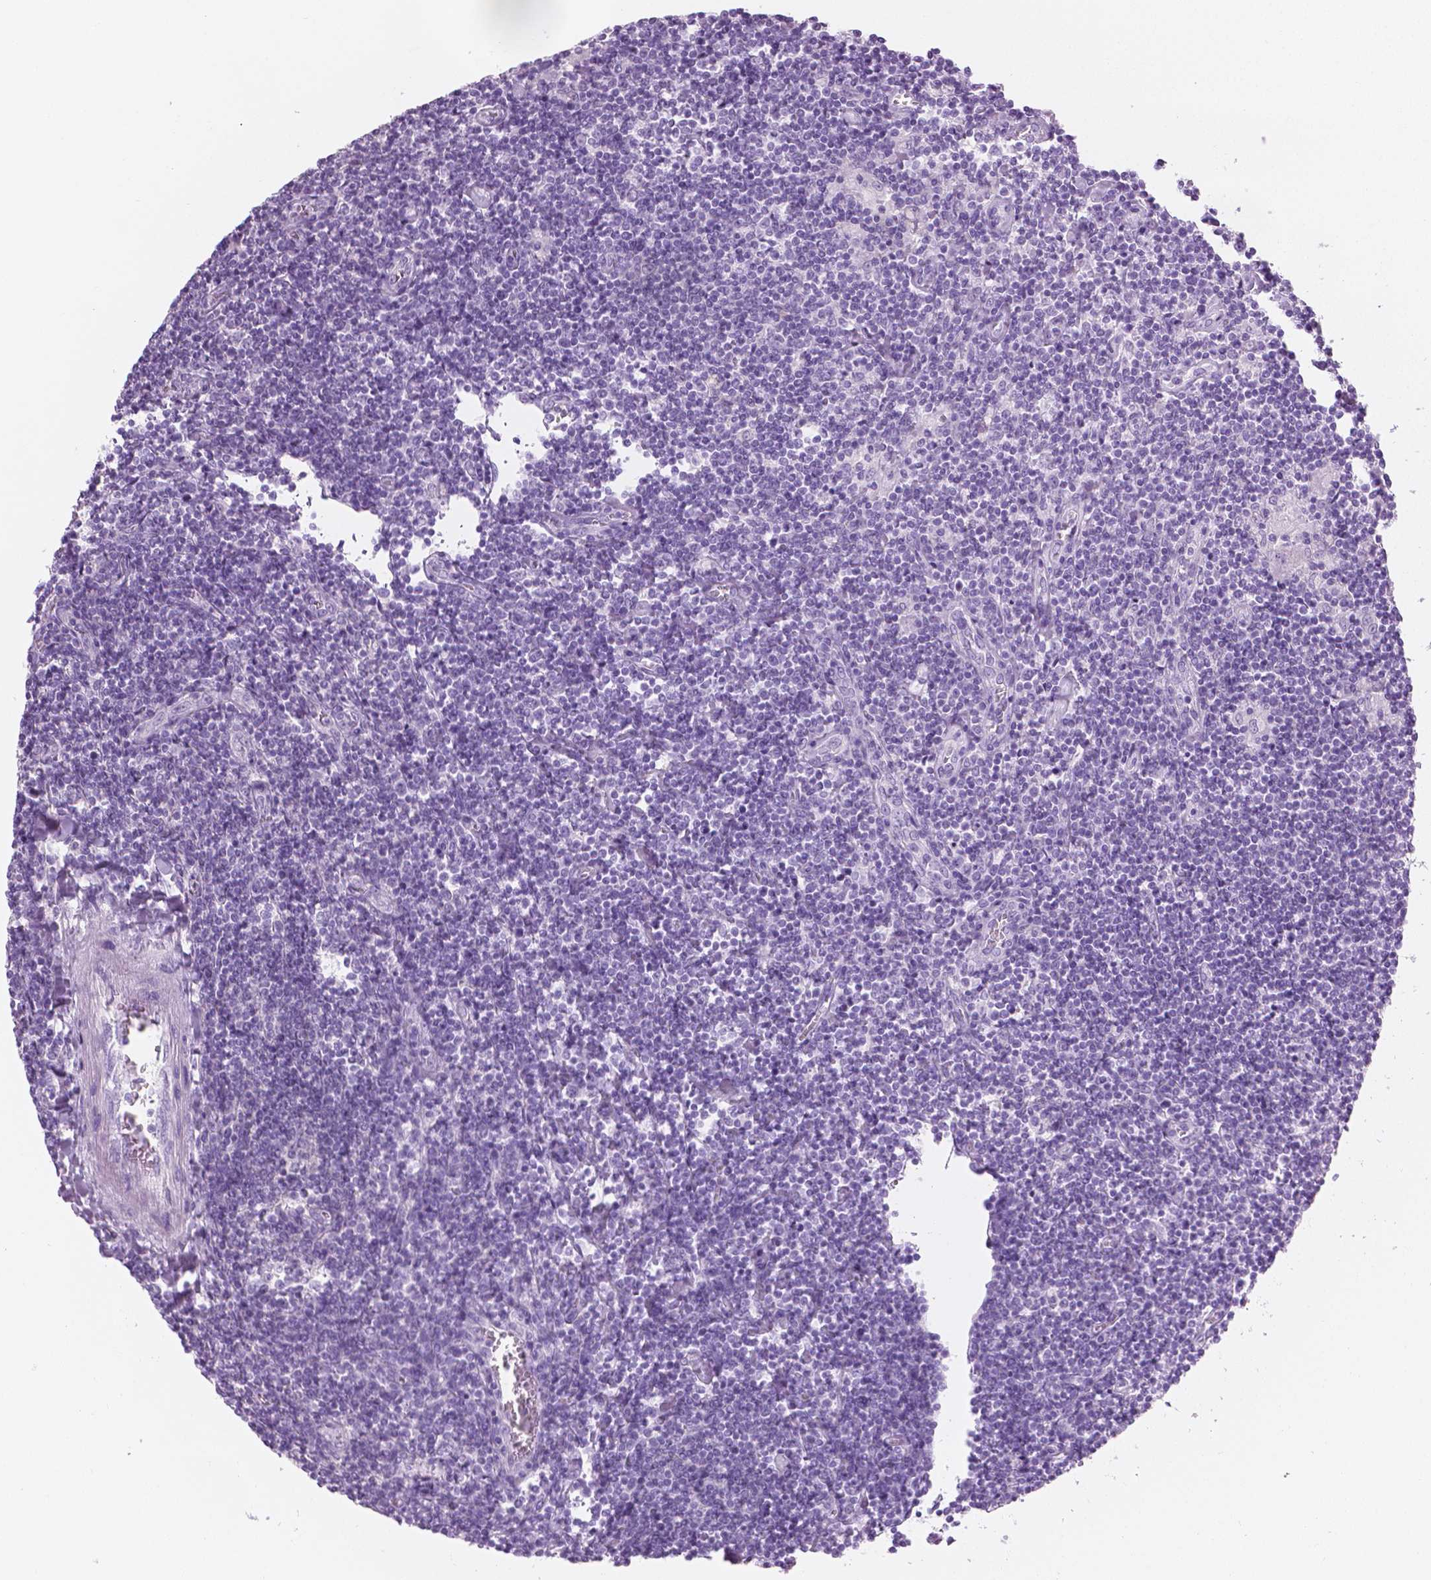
{"staining": {"intensity": "negative", "quantity": "none", "location": "none"}, "tissue": "lymphoma", "cell_type": "Tumor cells", "image_type": "cancer", "snomed": [{"axis": "morphology", "description": "Hodgkin's disease, NOS"}, {"axis": "topography", "description": "Lymph node"}], "caption": "High power microscopy micrograph of an immunohistochemistry (IHC) histopathology image of Hodgkin's disease, revealing no significant staining in tumor cells.", "gene": "PLIN4", "patient": {"sex": "male", "age": 40}}